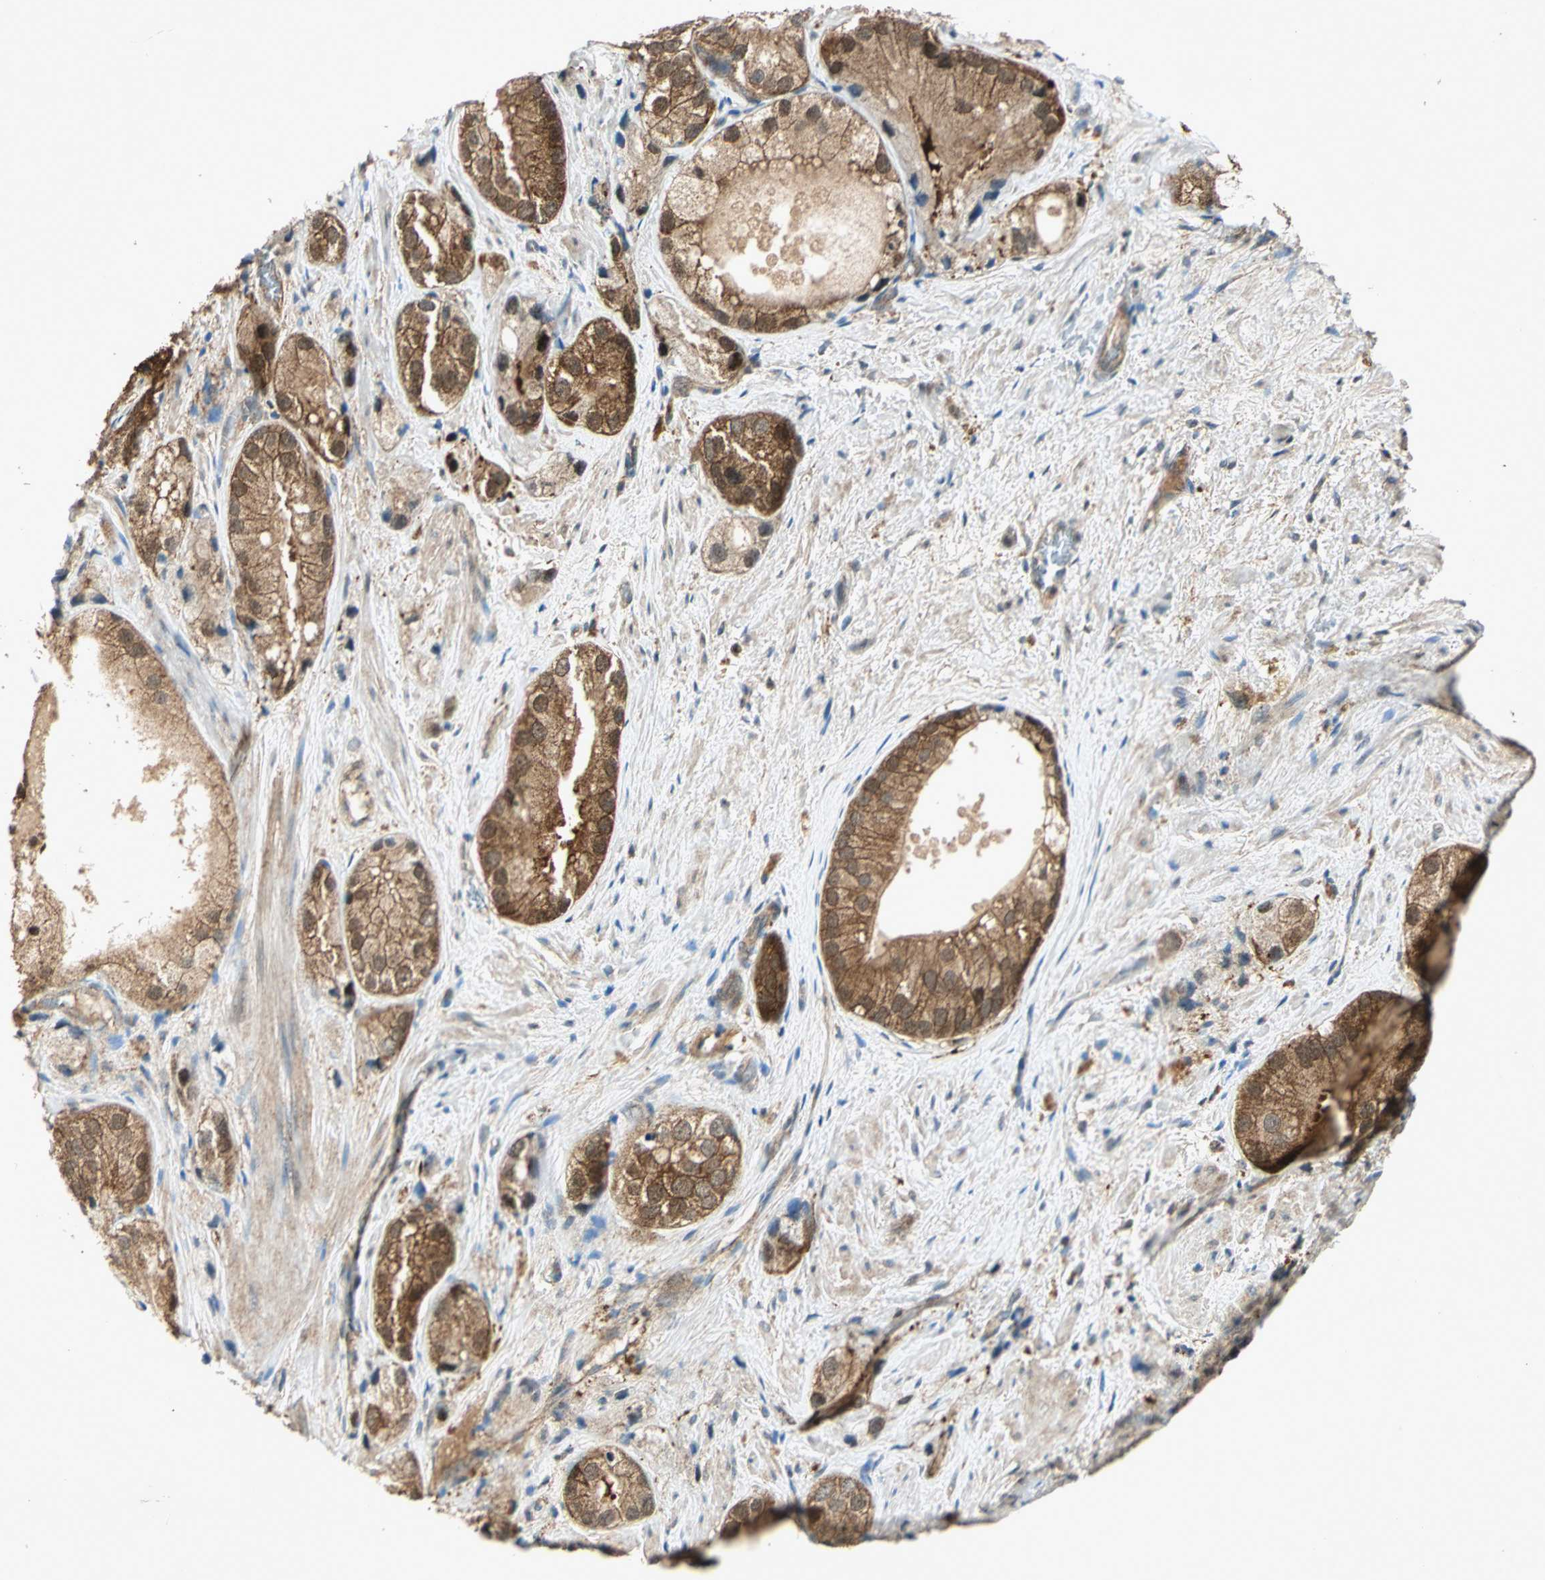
{"staining": {"intensity": "moderate", "quantity": ">75%", "location": "cytoplasmic/membranous,nuclear"}, "tissue": "prostate cancer", "cell_type": "Tumor cells", "image_type": "cancer", "snomed": [{"axis": "morphology", "description": "Adenocarcinoma, Low grade"}, {"axis": "topography", "description": "Prostate"}], "caption": "High-power microscopy captured an immunohistochemistry photomicrograph of low-grade adenocarcinoma (prostate), revealing moderate cytoplasmic/membranous and nuclear expression in about >75% of tumor cells. (DAB (3,3'-diaminobenzidine) IHC, brown staining for protein, blue staining for nuclei).", "gene": "AHSA1", "patient": {"sex": "male", "age": 69}}